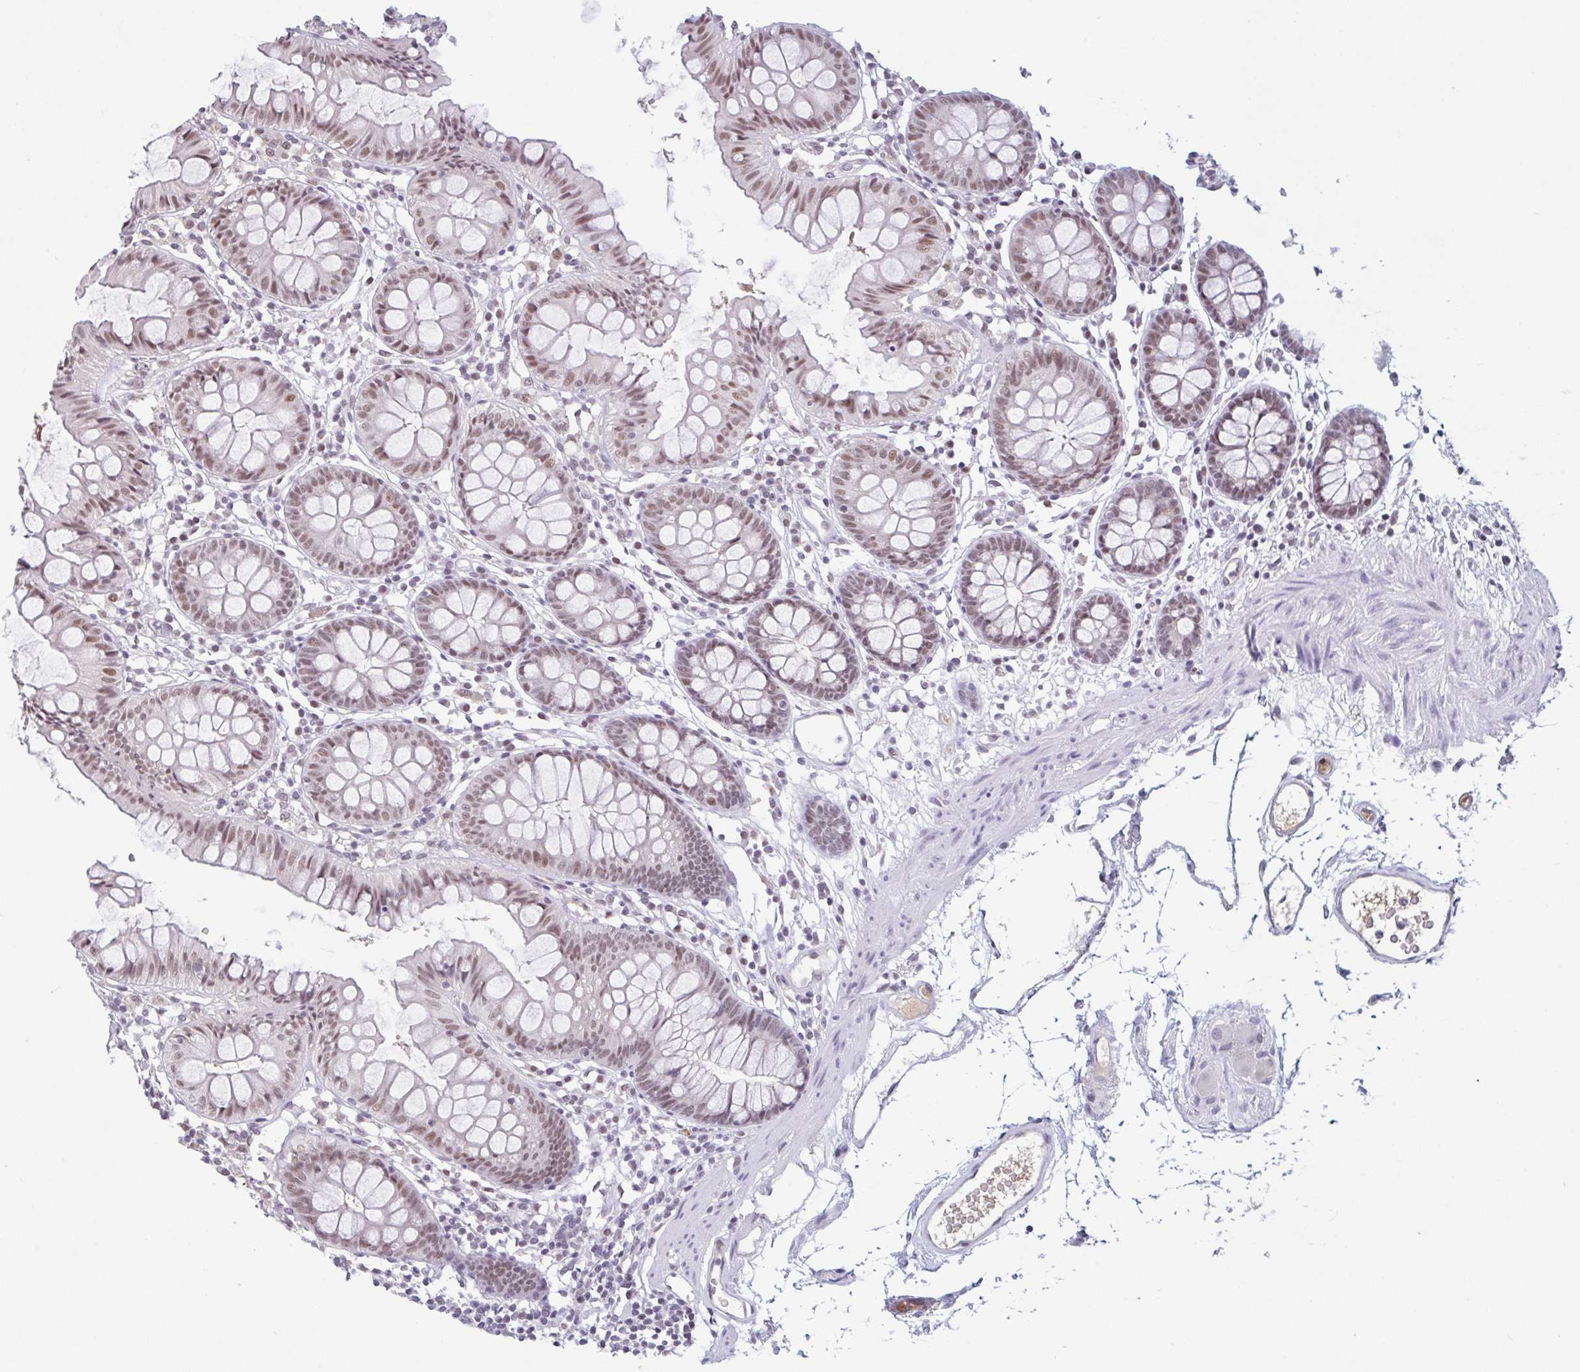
{"staining": {"intensity": "negative", "quantity": "none", "location": "none"}, "tissue": "colon", "cell_type": "Endothelial cells", "image_type": "normal", "snomed": [{"axis": "morphology", "description": "Normal tissue, NOS"}, {"axis": "topography", "description": "Colon"}], "caption": "Colon was stained to show a protein in brown. There is no significant expression in endothelial cells. (DAB immunohistochemistry visualized using brightfield microscopy, high magnification).", "gene": "PLG", "patient": {"sex": "female", "age": 84}}